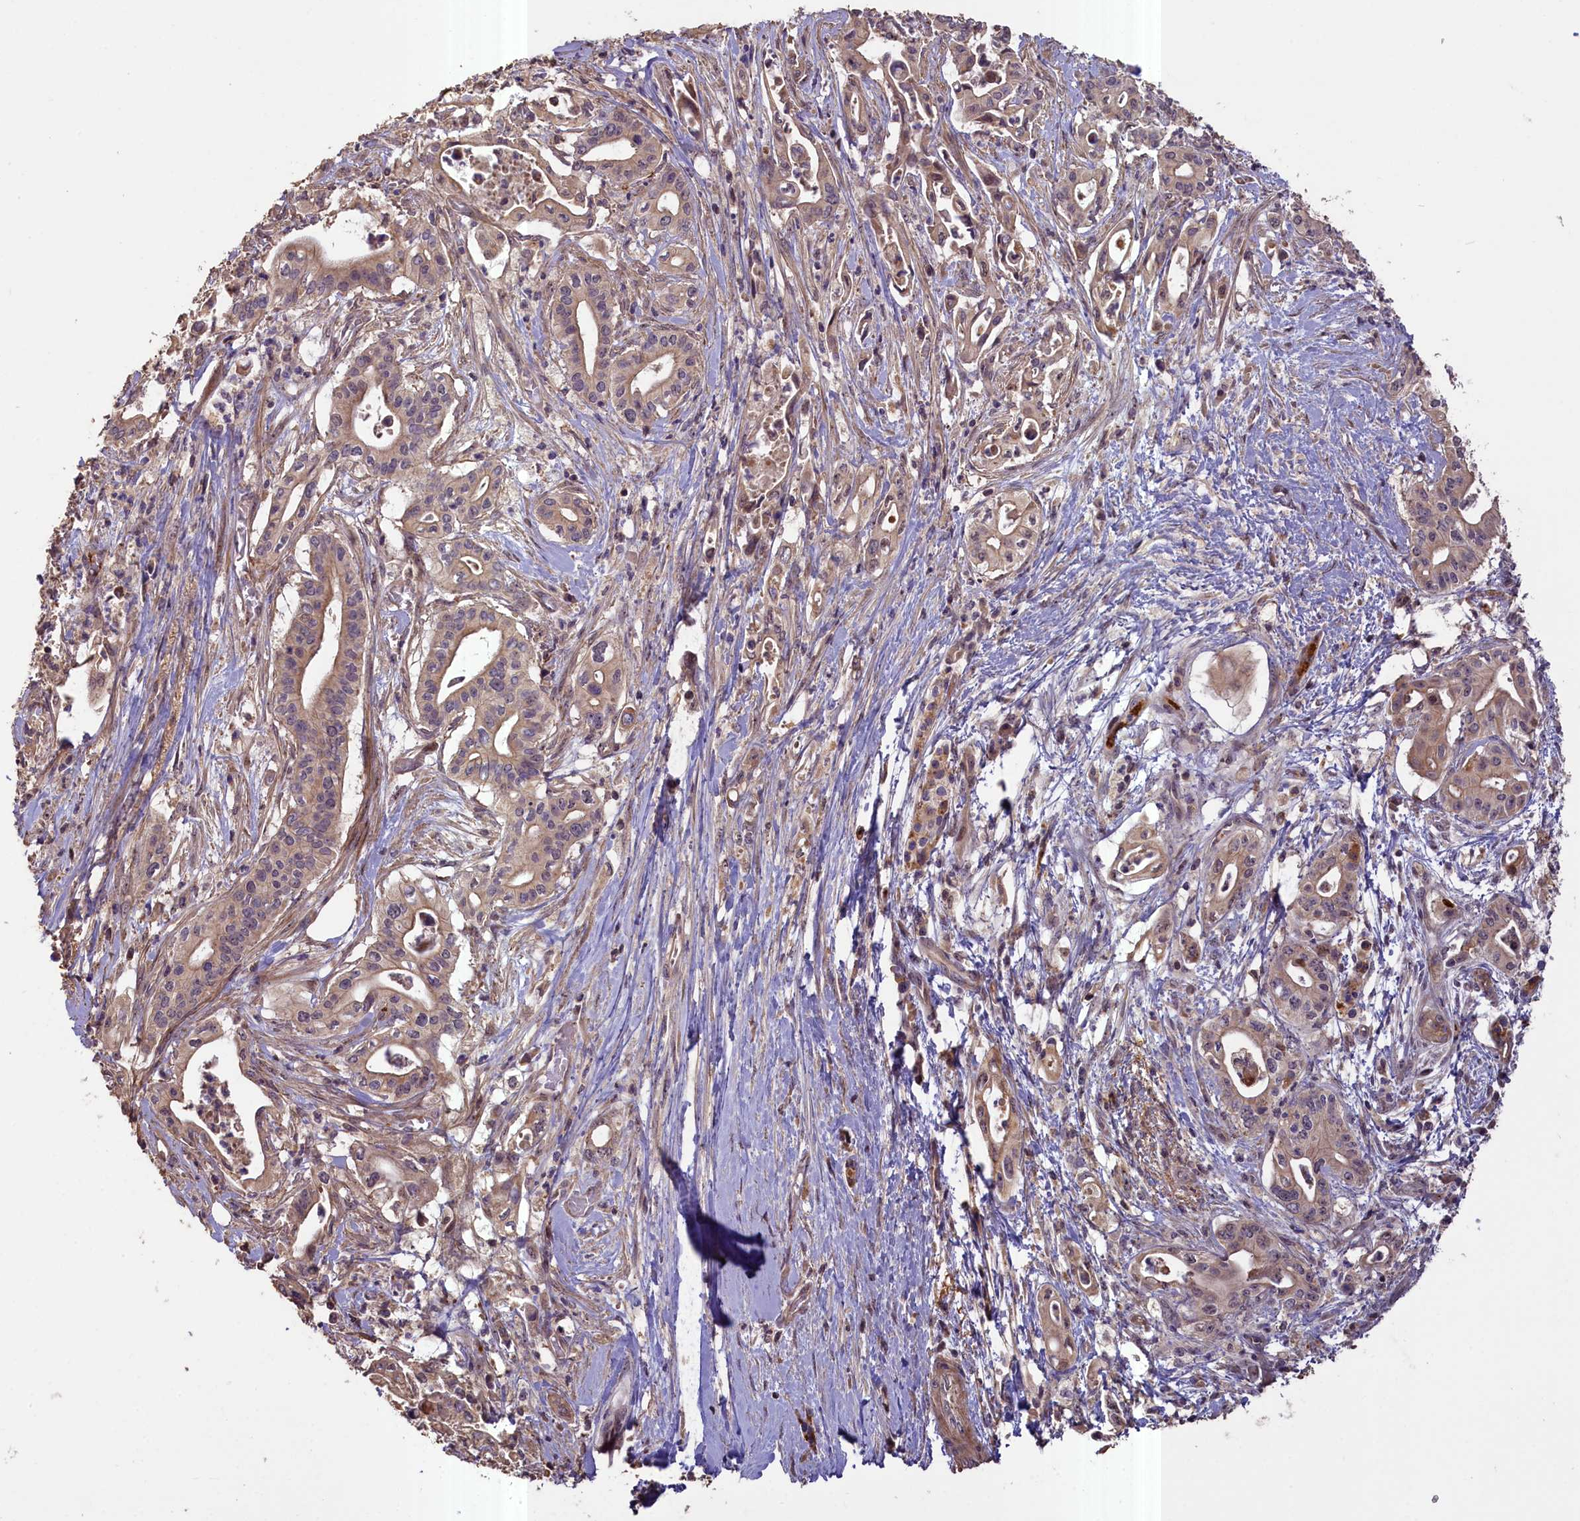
{"staining": {"intensity": "weak", "quantity": ">75%", "location": "cytoplasmic/membranous"}, "tissue": "pancreatic cancer", "cell_type": "Tumor cells", "image_type": "cancer", "snomed": [{"axis": "morphology", "description": "Adenocarcinoma, NOS"}, {"axis": "topography", "description": "Pancreas"}], "caption": "Immunohistochemical staining of human pancreatic adenocarcinoma demonstrates low levels of weak cytoplasmic/membranous protein positivity in approximately >75% of tumor cells.", "gene": "FUZ", "patient": {"sex": "female", "age": 77}}